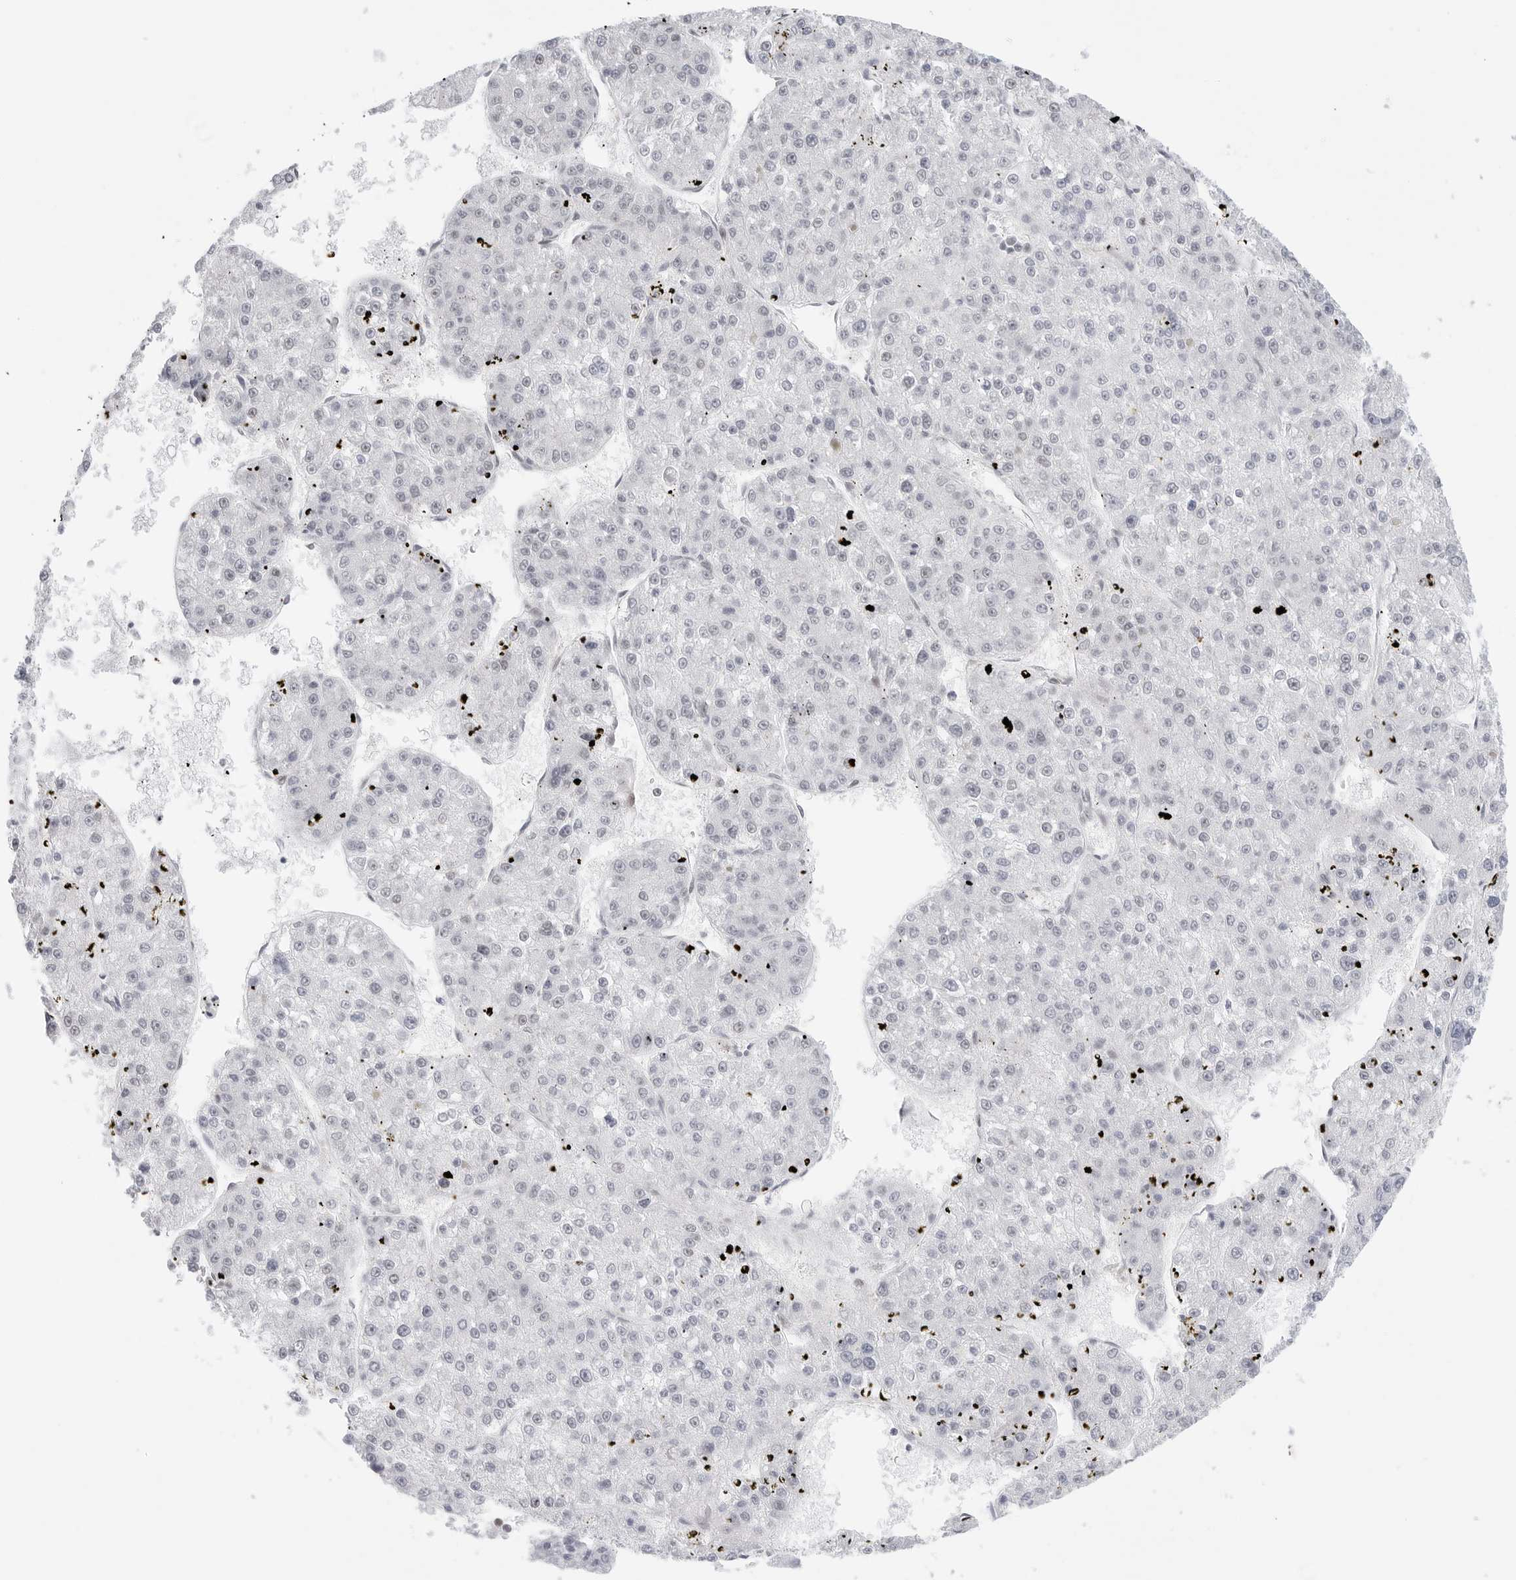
{"staining": {"intensity": "negative", "quantity": "none", "location": "none"}, "tissue": "liver cancer", "cell_type": "Tumor cells", "image_type": "cancer", "snomed": [{"axis": "morphology", "description": "Carcinoma, Hepatocellular, NOS"}, {"axis": "topography", "description": "Liver"}], "caption": "An immunohistochemistry image of liver hepatocellular carcinoma is shown. There is no staining in tumor cells of liver hepatocellular carcinoma. (IHC, brightfield microscopy, high magnification).", "gene": "C1orf162", "patient": {"sex": "female", "age": 73}}